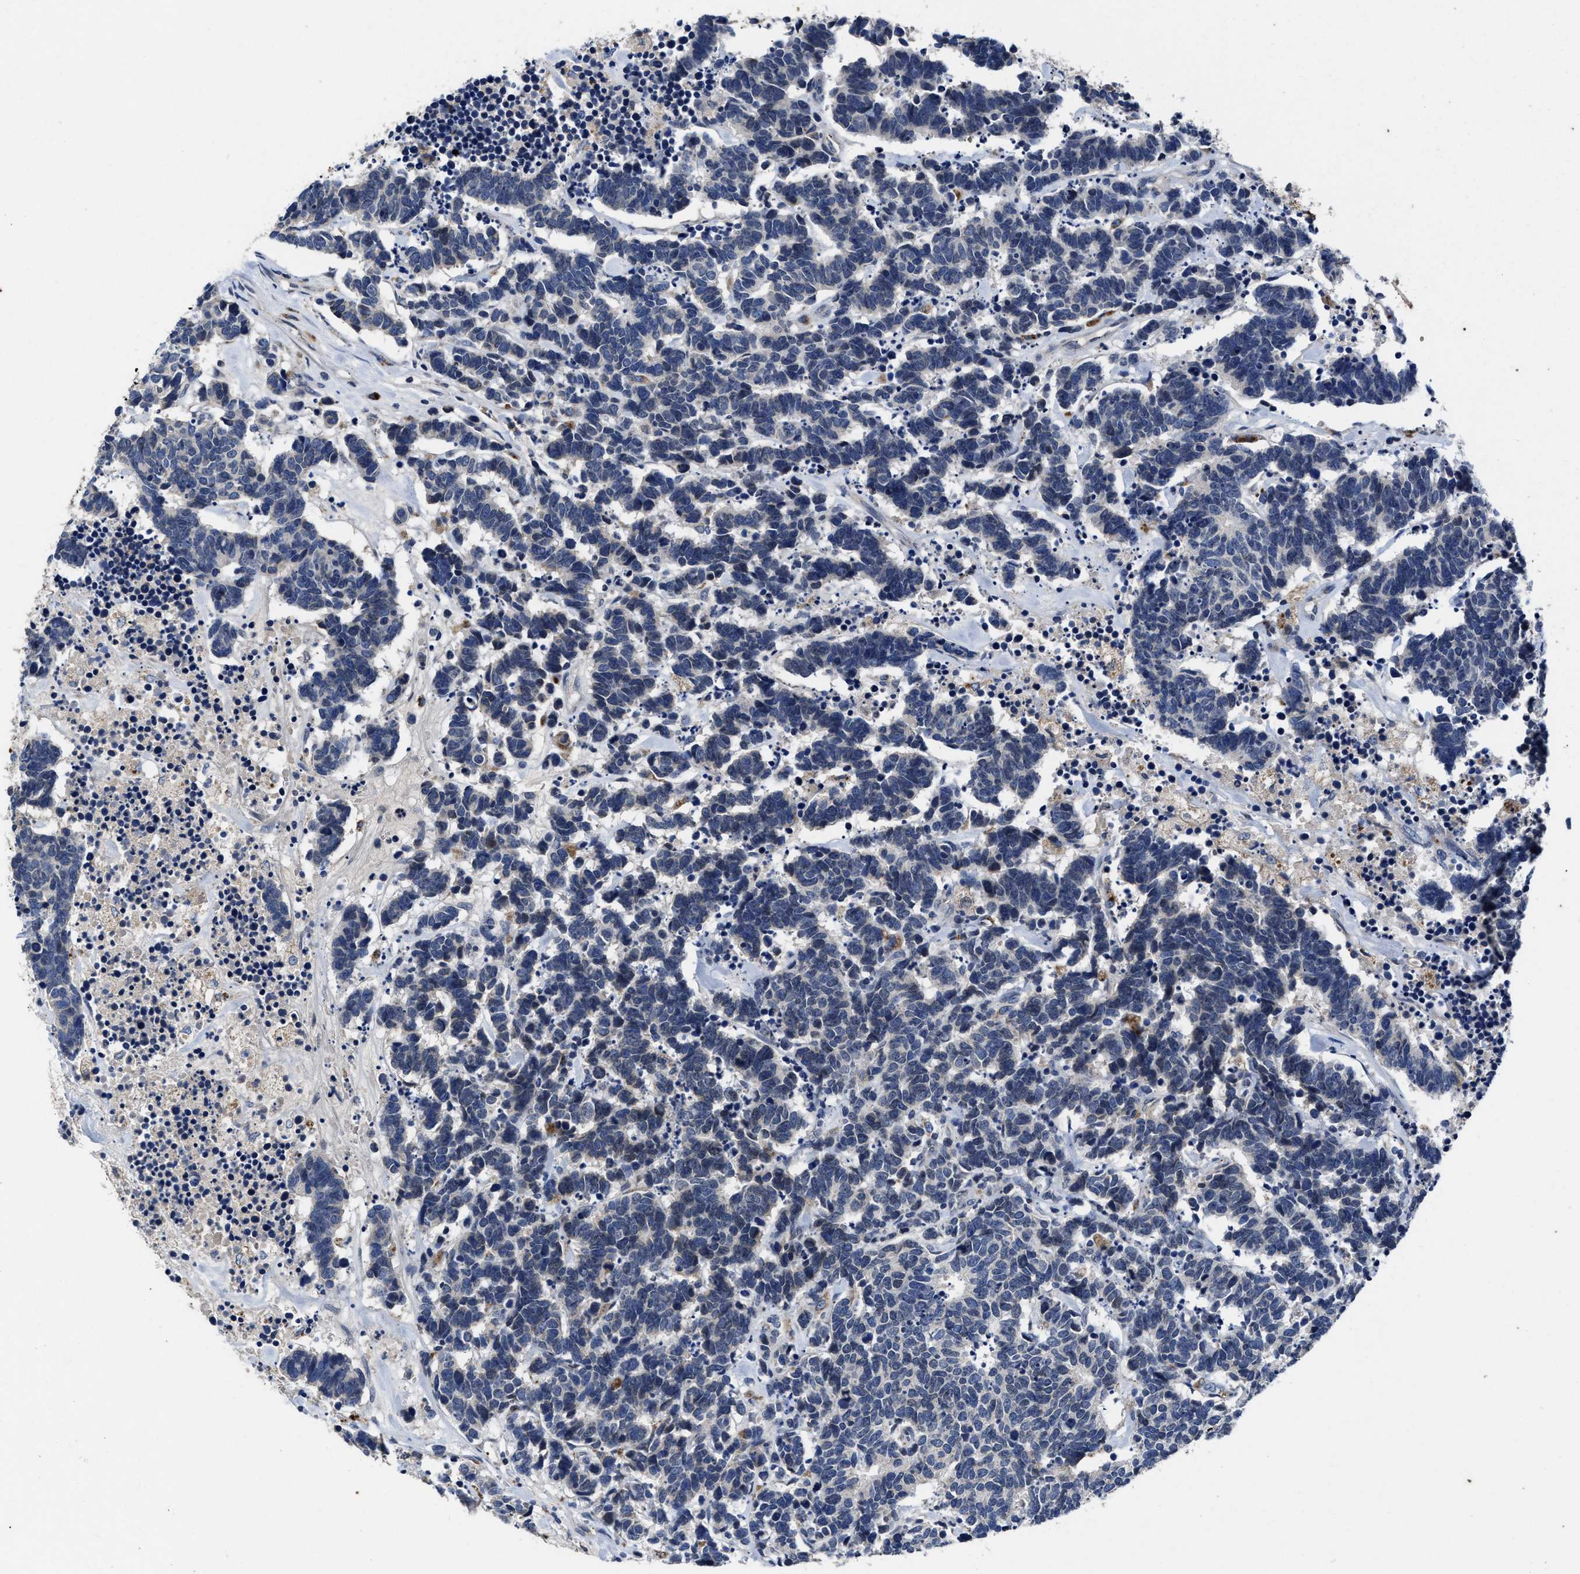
{"staining": {"intensity": "negative", "quantity": "none", "location": "none"}, "tissue": "carcinoid", "cell_type": "Tumor cells", "image_type": "cancer", "snomed": [{"axis": "morphology", "description": "Carcinoma, NOS"}, {"axis": "morphology", "description": "Carcinoid, malignant, NOS"}, {"axis": "topography", "description": "Urinary bladder"}], "caption": "Micrograph shows no protein staining in tumor cells of carcinoma tissue. (Brightfield microscopy of DAB (3,3'-diaminobenzidine) immunohistochemistry (IHC) at high magnification).", "gene": "CACNA1D", "patient": {"sex": "male", "age": 57}}